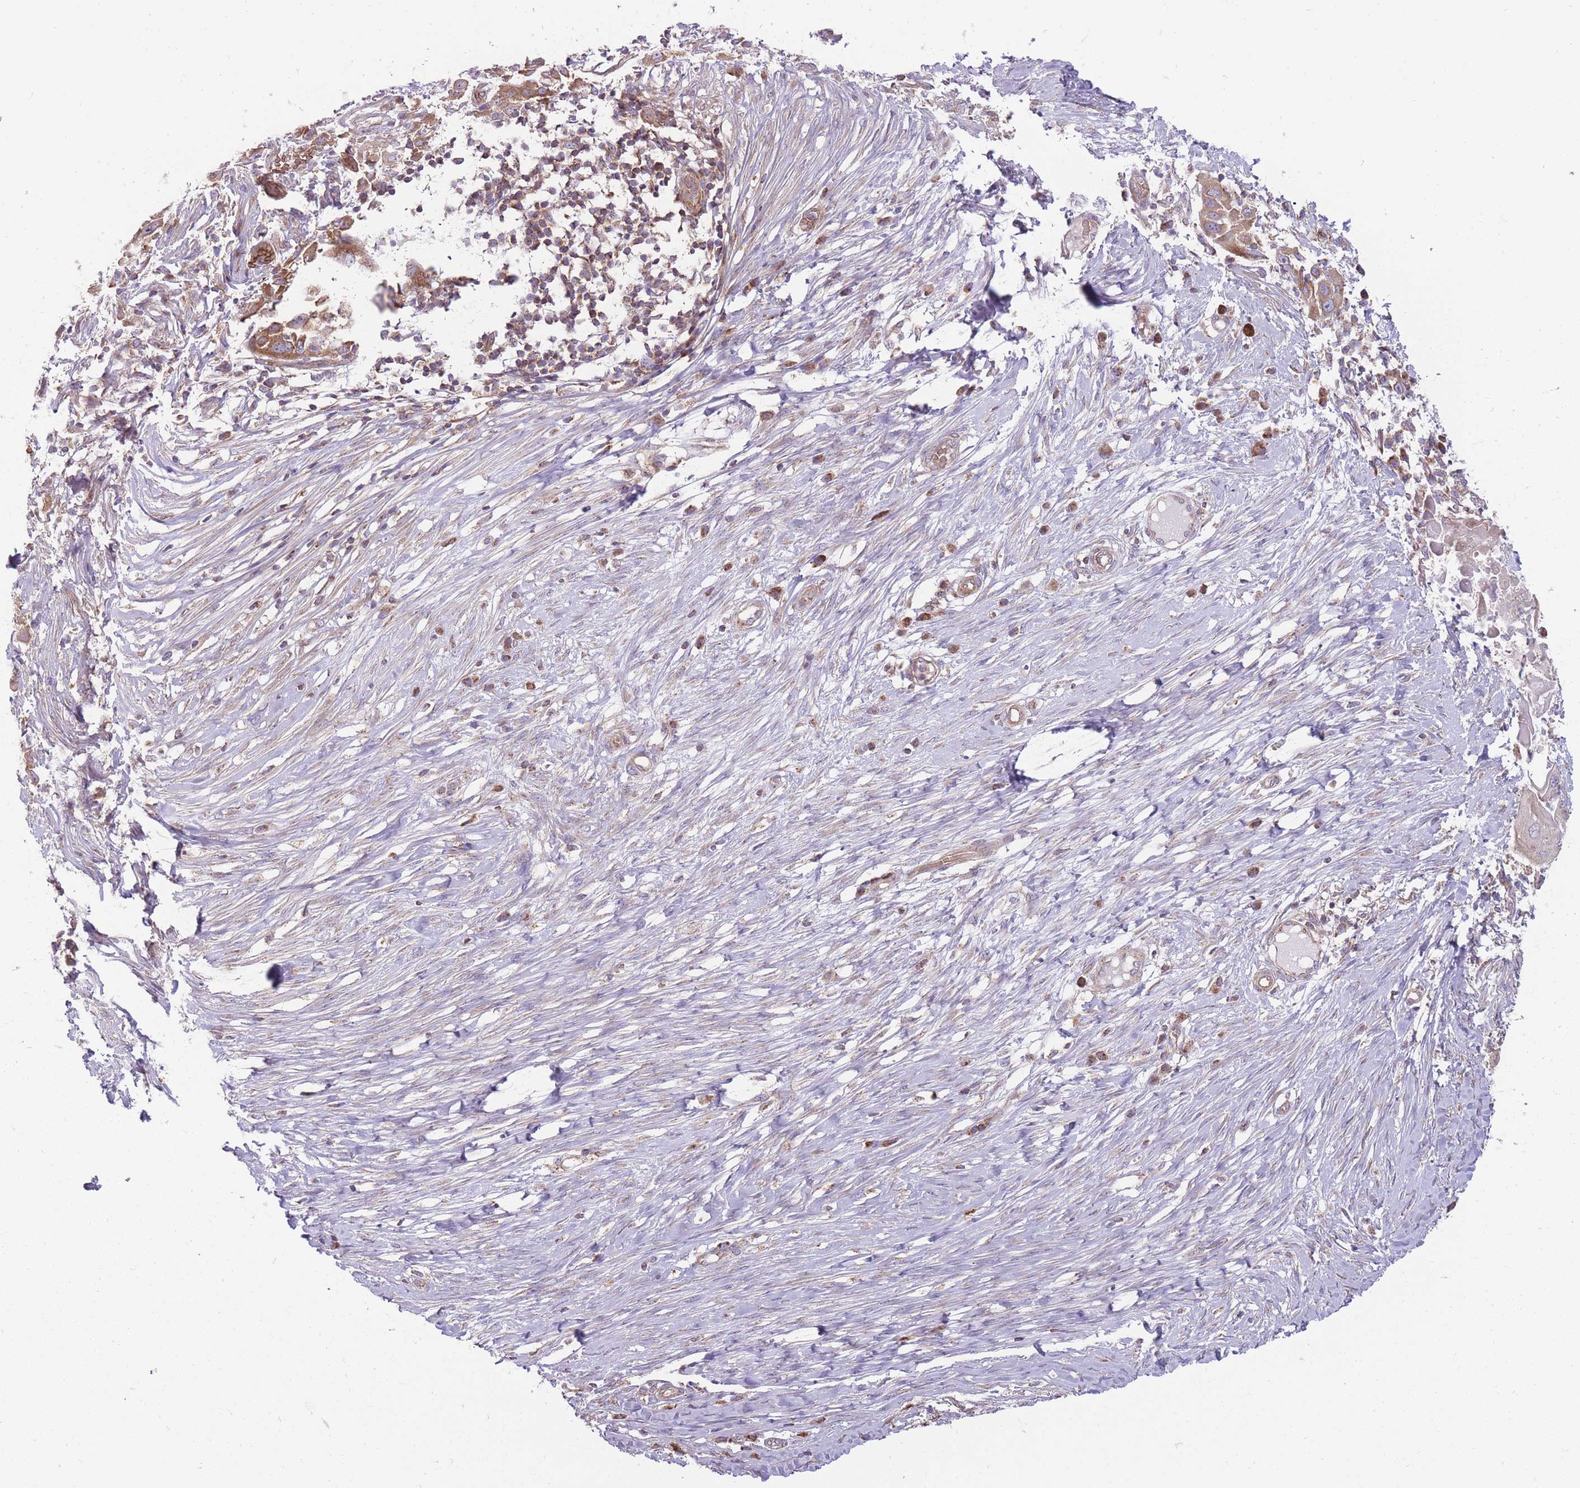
{"staining": {"intensity": "moderate", "quantity": ">75%", "location": "cytoplasmic/membranous"}, "tissue": "skin cancer", "cell_type": "Tumor cells", "image_type": "cancer", "snomed": [{"axis": "morphology", "description": "Squamous cell carcinoma, NOS"}, {"axis": "topography", "description": "Skin"}], "caption": "Skin squamous cell carcinoma stained with immunohistochemistry exhibits moderate cytoplasmic/membranous expression in approximately >75% of tumor cells.", "gene": "ANKRD10", "patient": {"sex": "female", "age": 44}}